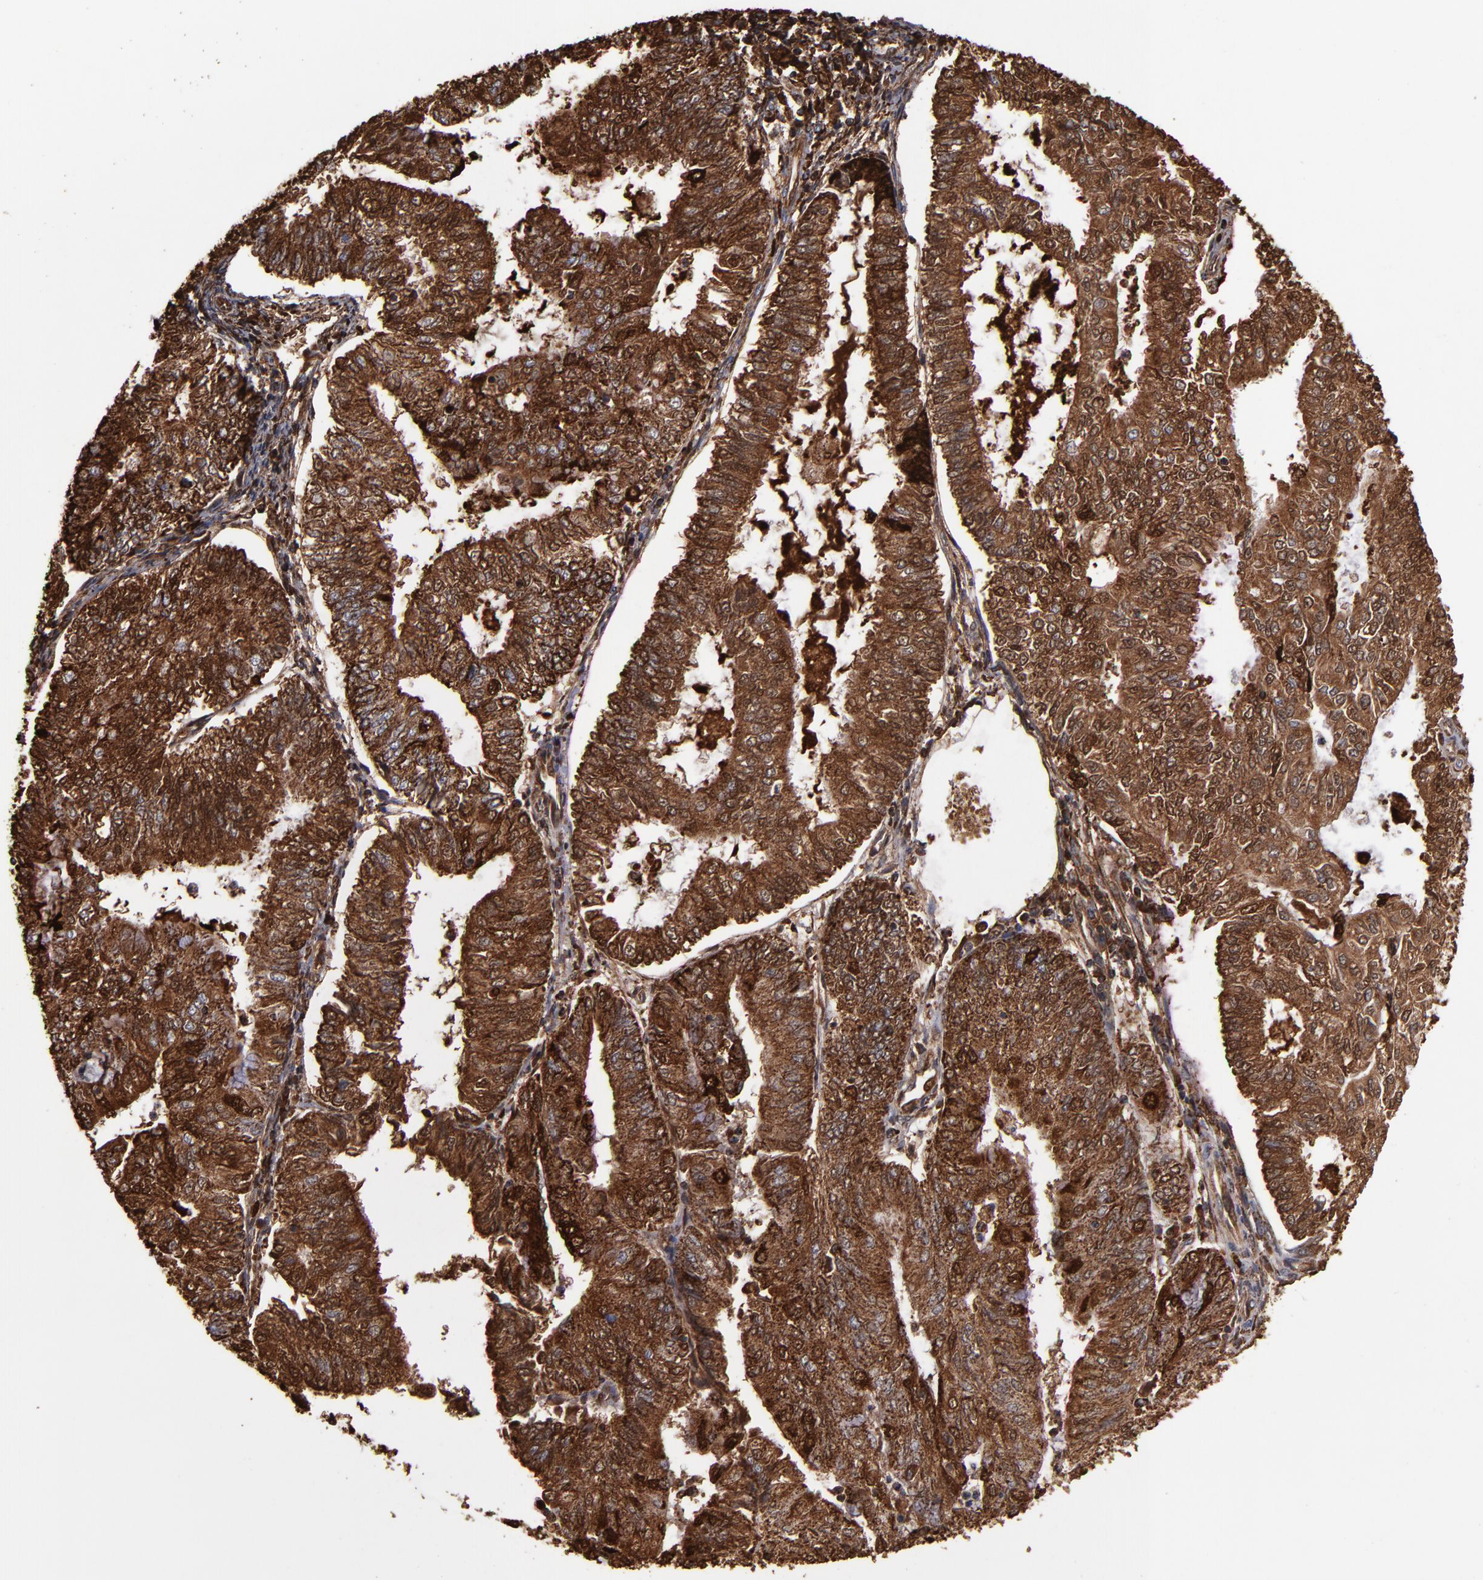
{"staining": {"intensity": "strong", "quantity": ">75%", "location": "cytoplasmic/membranous"}, "tissue": "endometrial cancer", "cell_type": "Tumor cells", "image_type": "cancer", "snomed": [{"axis": "morphology", "description": "Adenocarcinoma, NOS"}, {"axis": "topography", "description": "Endometrium"}], "caption": "Human endometrial cancer (adenocarcinoma) stained with a protein marker demonstrates strong staining in tumor cells.", "gene": "SOD2", "patient": {"sex": "female", "age": 59}}